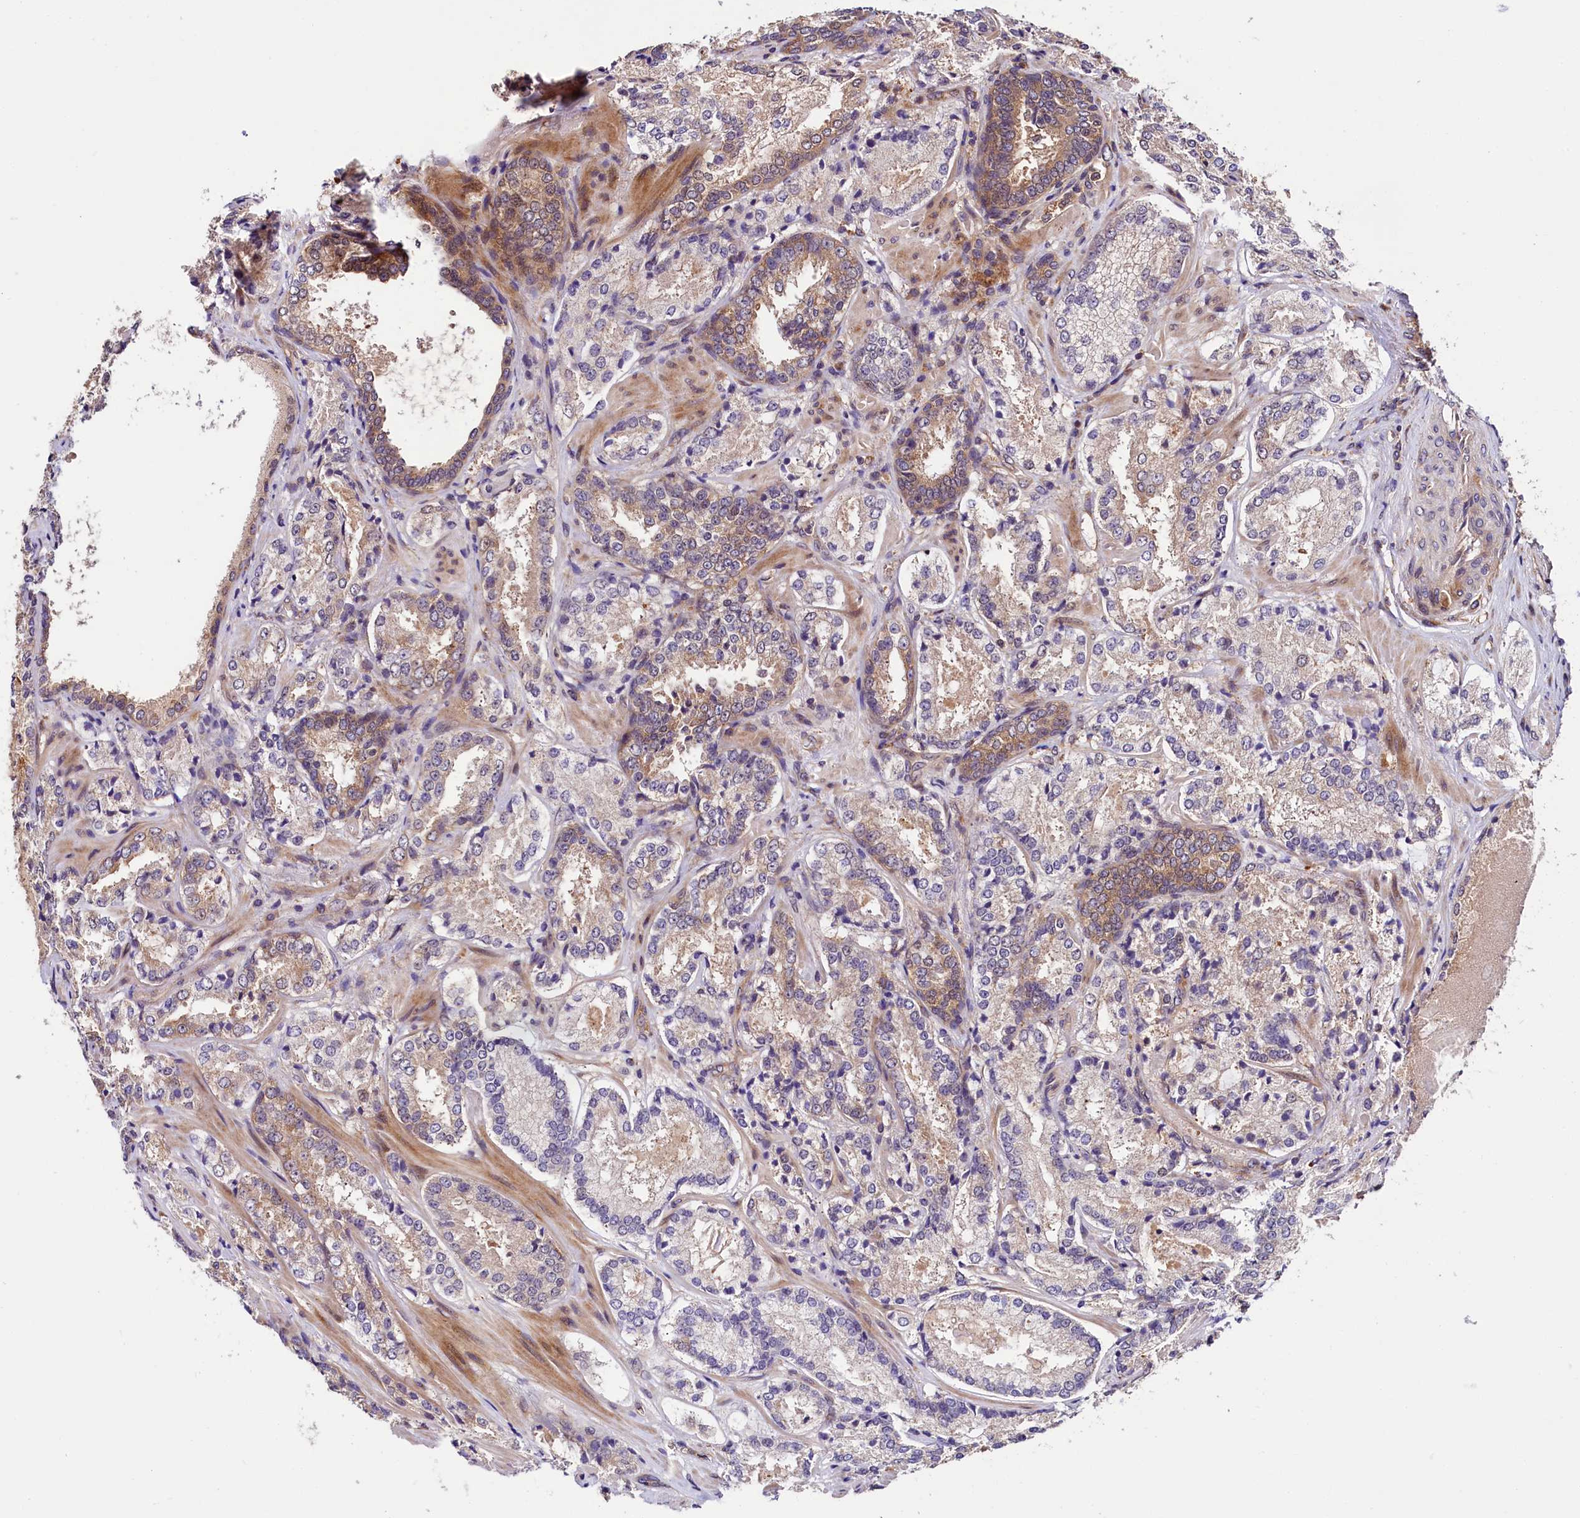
{"staining": {"intensity": "weak", "quantity": "<25%", "location": "cytoplasmic/membranous"}, "tissue": "prostate cancer", "cell_type": "Tumor cells", "image_type": "cancer", "snomed": [{"axis": "morphology", "description": "Adenocarcinoma, Low grade"}, {"axis": "topography", "description": "Prostate"}], "caption": "A high-resolution micrograph shows immunohistochemistry staining of prostate cancer, which reveals no significant expression in tumor cells.", "gene": "VPS35", "patient": {"sex": "male", "age": 74}}